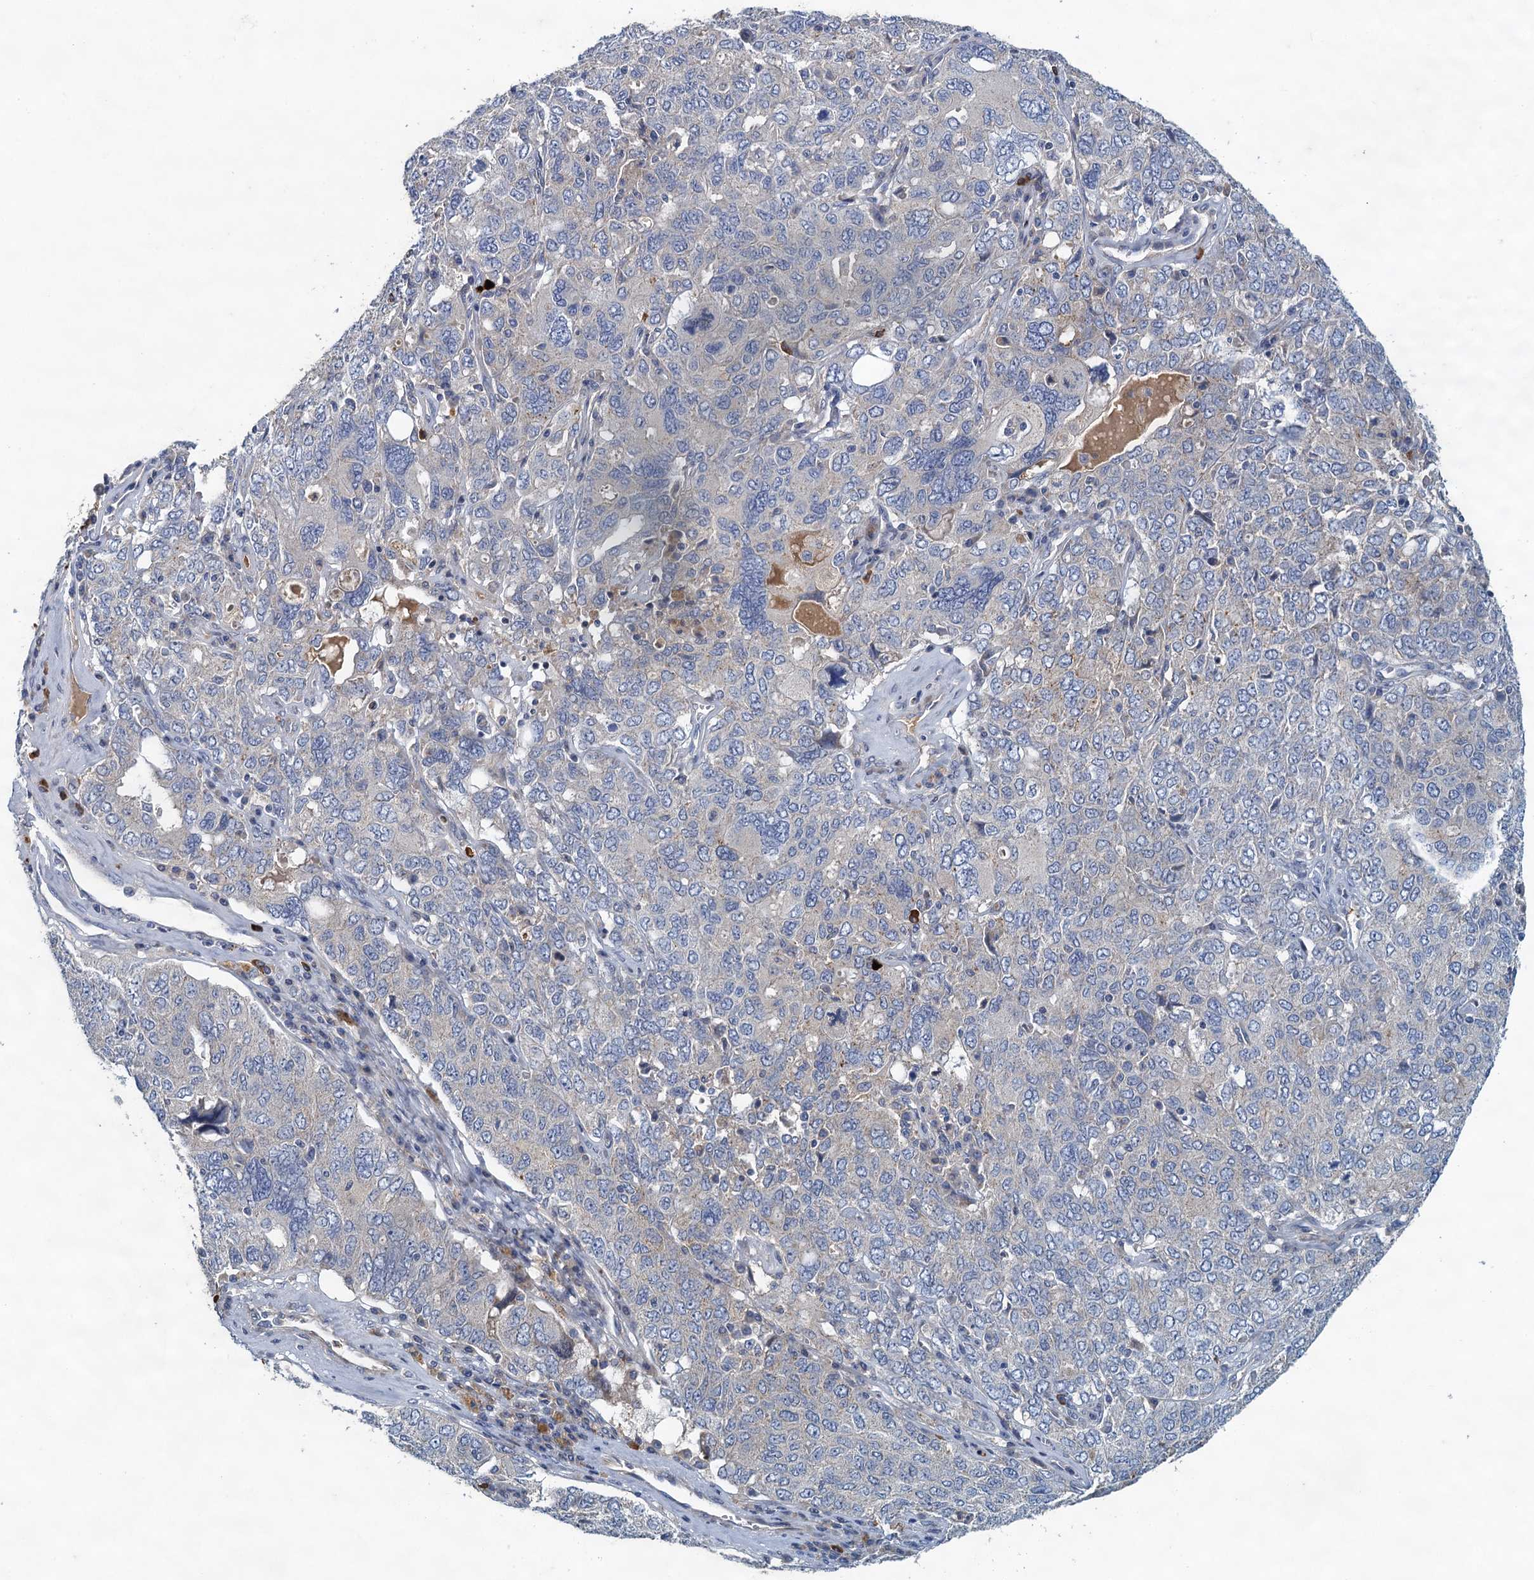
{"staining": {"intensity": "negative", "quantity": "none", "location": "none"}, "tissue": "ovarian cancer", "cell_type": "Tumor cells", "image_type": "cancer", "snomed": [{"axis": "morphology", "description": "Carcinoma, endometroid"}, {"axis": "topography", "description": "Ovary"}], "caption": "Tumor cells are negative for protein expression in human ovarian cancer.", "gene": "TPCN1", "patient": {"sex": "female", "age": 62}}